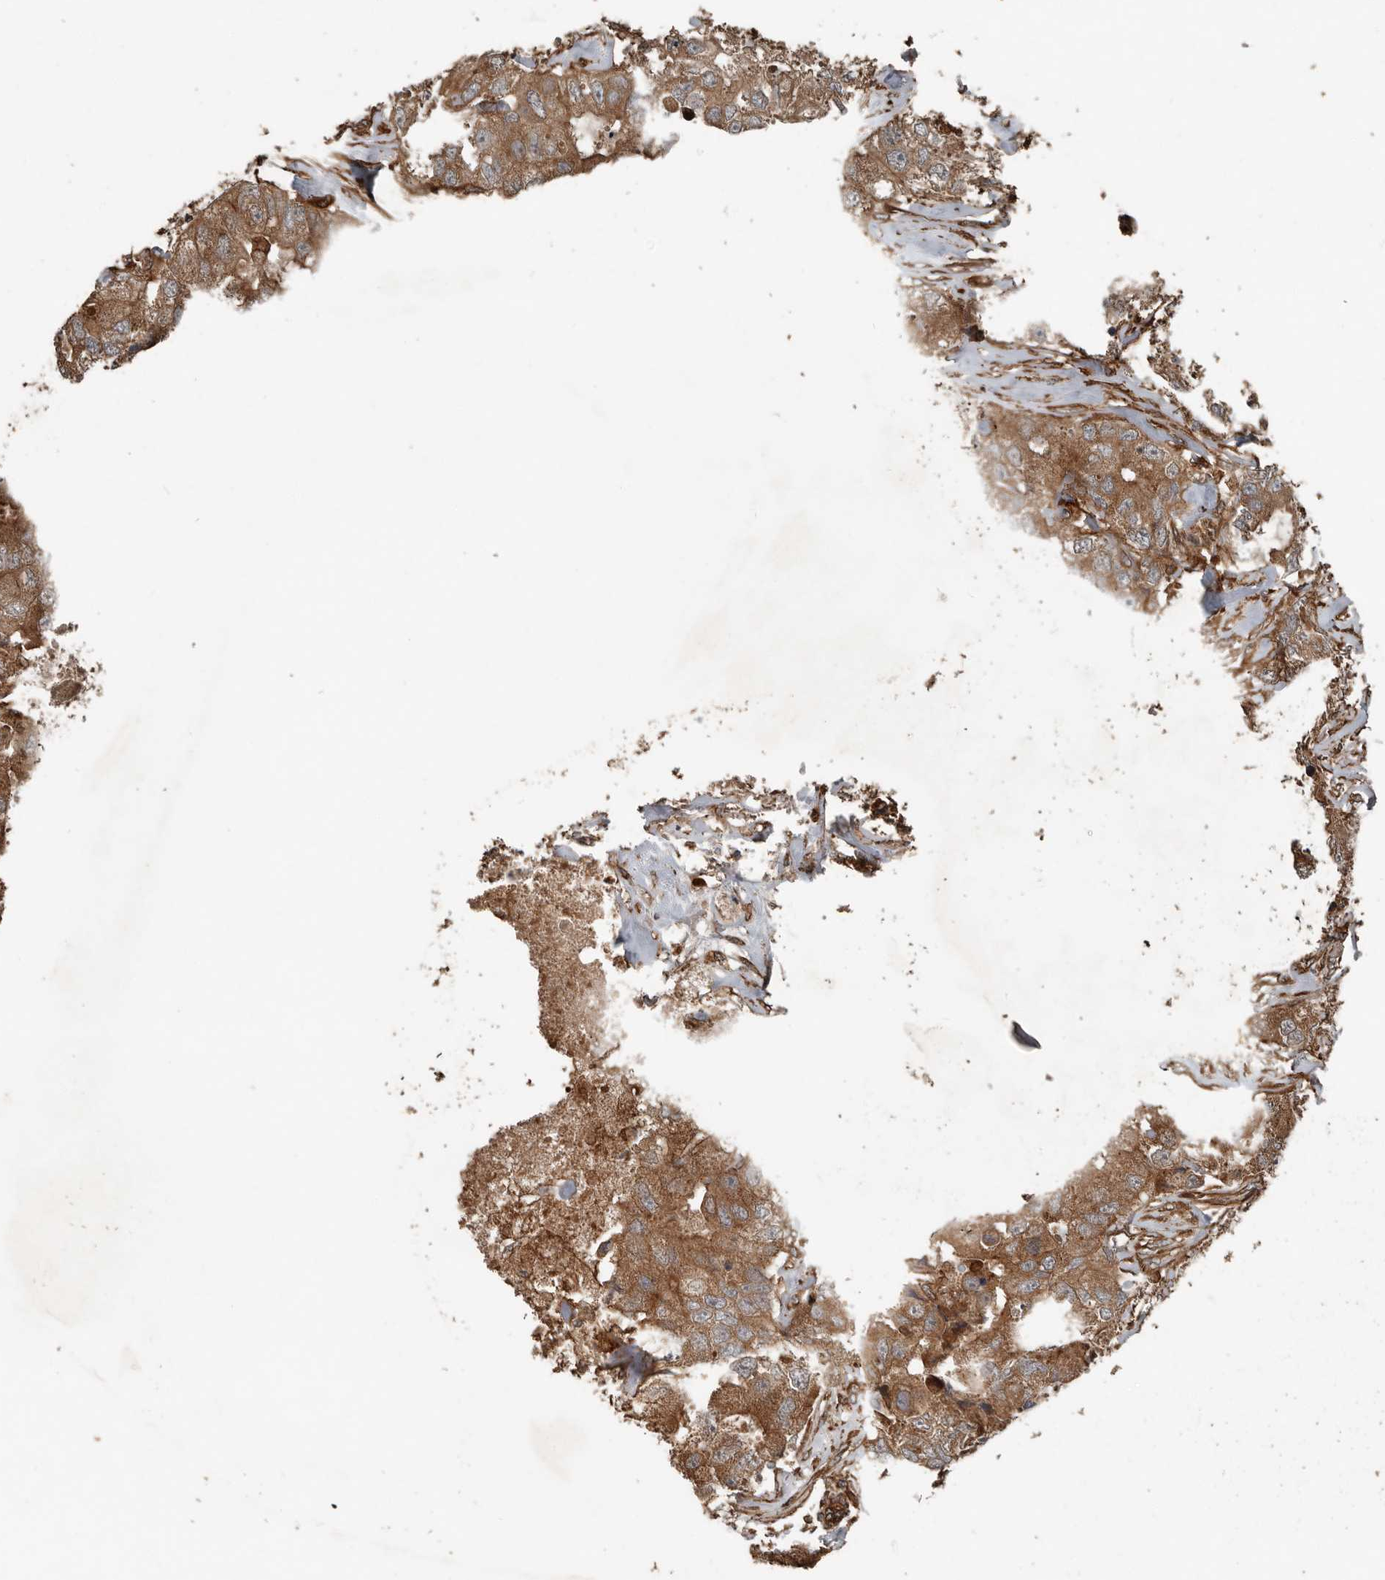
{"staining": {"intensity": "moderate", "quantity": ">75%", "location": "cytoplasmic/membranous"}, "tissue": "breast cancer", "cell_type": "Tumor cells", "image_type": "cancer", "snomed": [{"axis": "morphology", "description": "Duct carcinoma"}, {"axis": "topography", "description": "Breast"}], "caption": "Immunohistochemical staining of human breast cancer reveals medium levels of moderate cytoplasmic/membranous staining in about >75% of tumor cells.", "gene": "YOD1", "patient": {"sex": "female", "age": 62}}